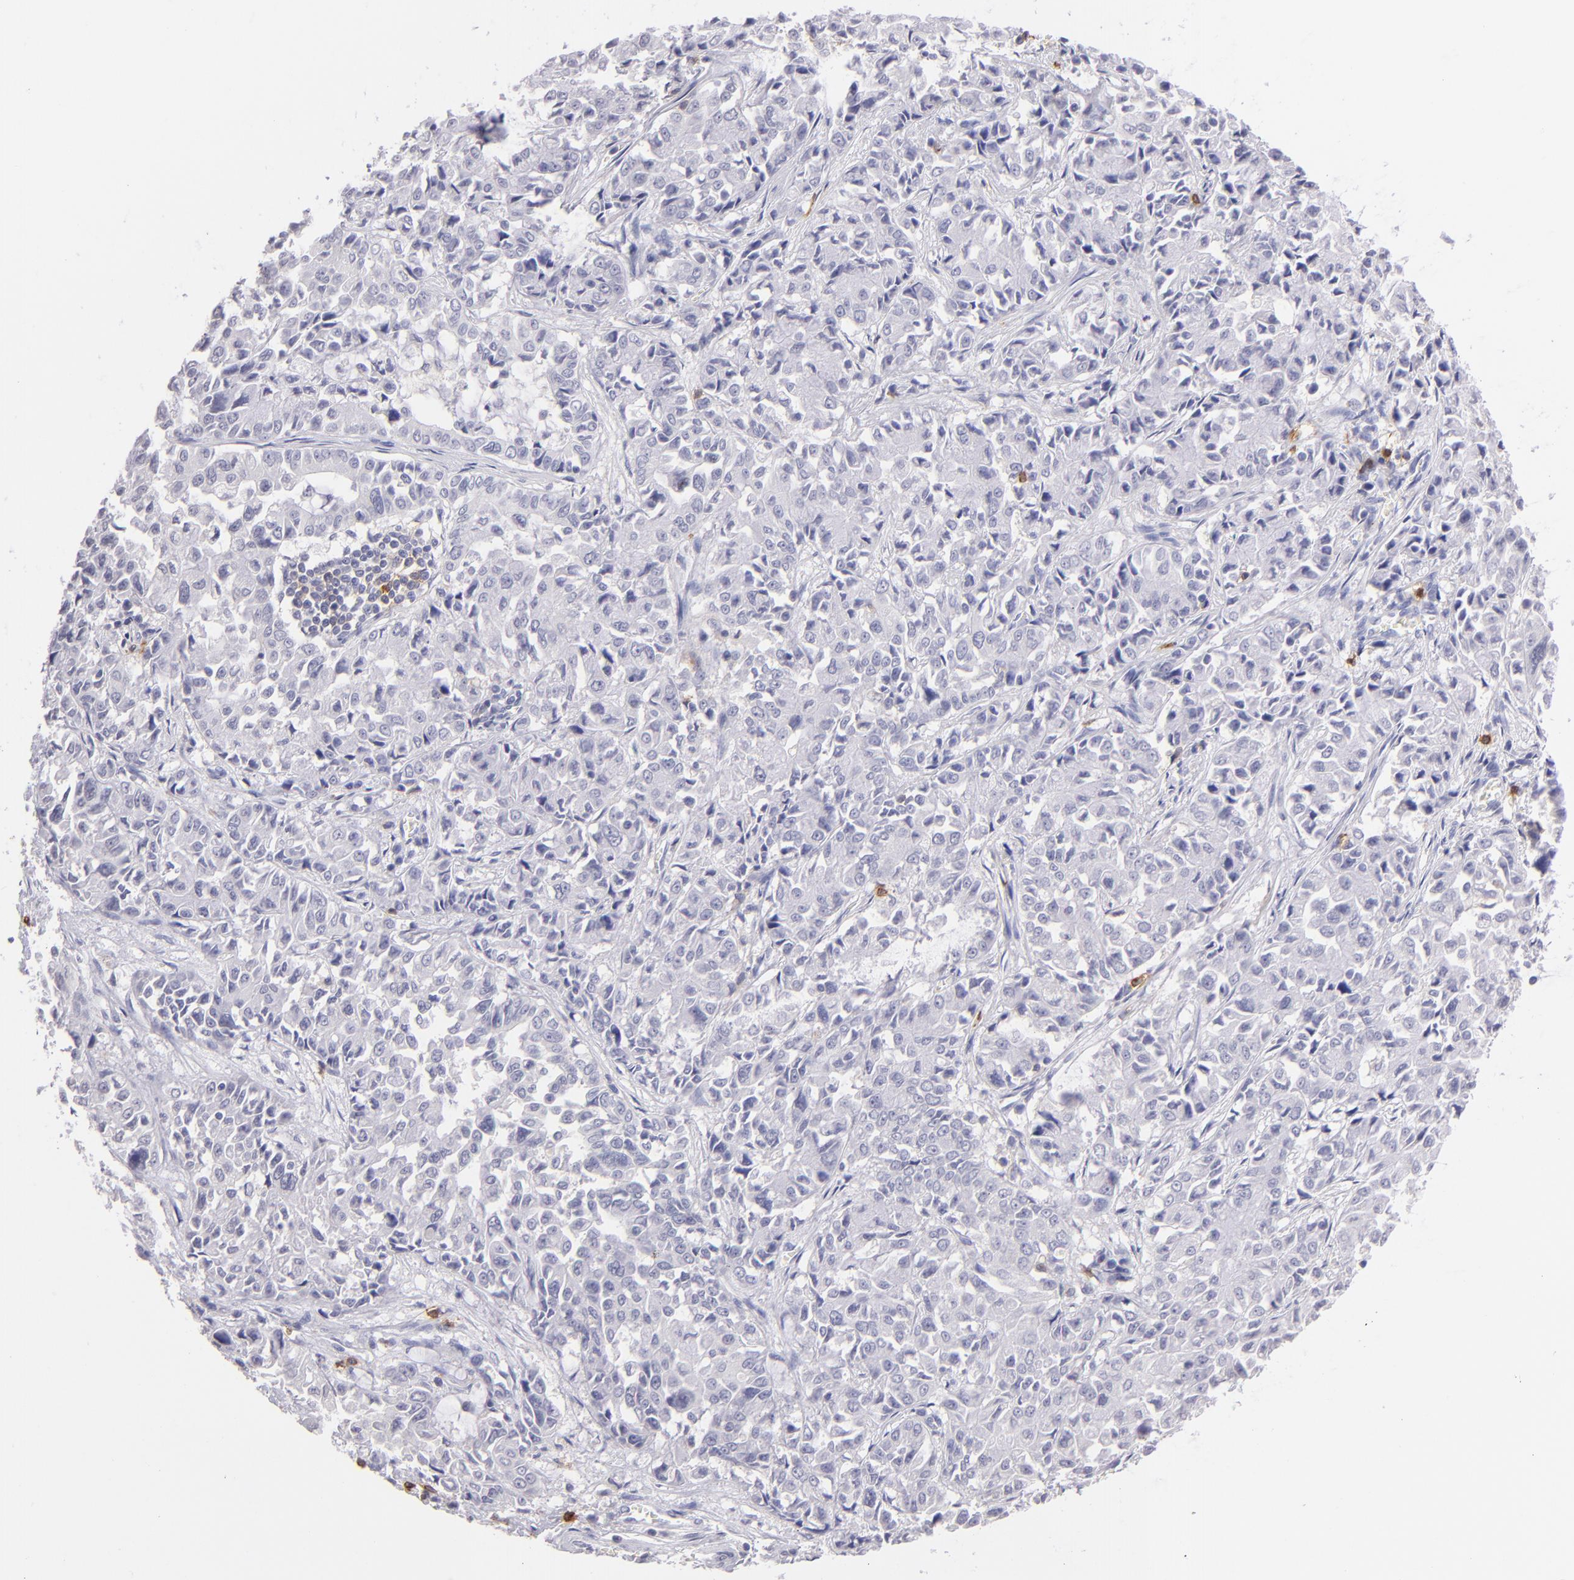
{"staining": {"intensity": "negative", "quantity": "none", "location": "none"}, "tissue": "pancreatic cancer", "cell_type": "Tumor cells", "image_type": "cancer", "snomed": [{"axis": "morphology", "description": "Adenocarcinoma, NOS"}, {"axis": "topography", "description": "Pancreas"}], "caption": "Tumor cells are negative for brown protein staining in adenocarcinoma (pancreatic).", "gene": "IL2RA", "patient": {"sex": "female", "age": 52}}